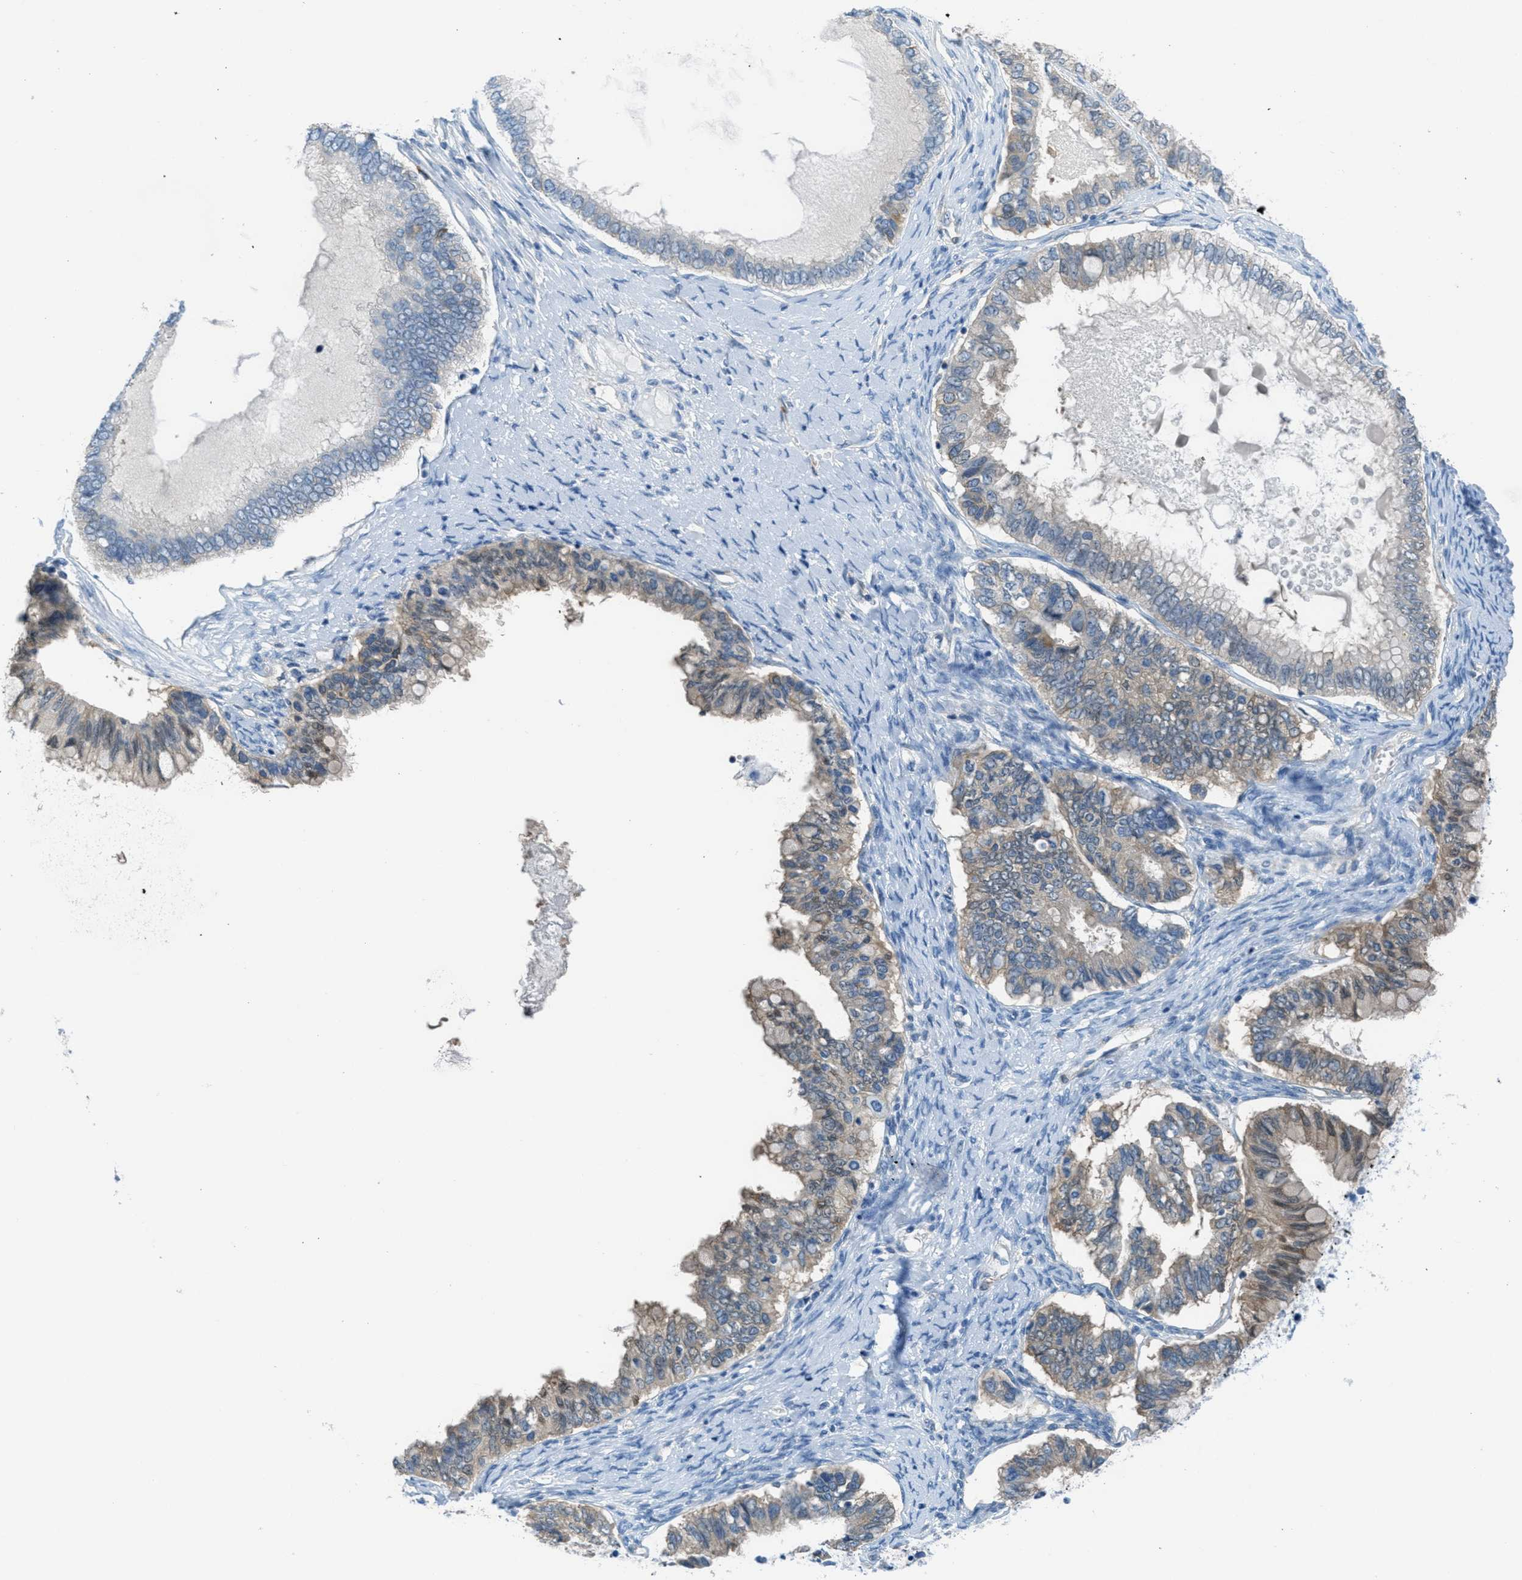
{"staining": {"intensity": "weak", "quantity": ">75%", "location": "cytoplasmic/membranous"}, "tissue": "ovarian cancer", "cell_type": "Tumor cells", "image_type": "cancer", "snomed": [{"axis": "morphology", "description": "Cystadenocarcinoma, mucinous, NOS"}, {"axis": "topography", "description": "Ovary"}], "caption": "This is an image of IHC staining of ovarian cancer, which shows weak staining in the cytoplasmic/membranous of tumor cells.", "gene": "MAPRE2", "patient": {"sex": "female", "age": 80}}